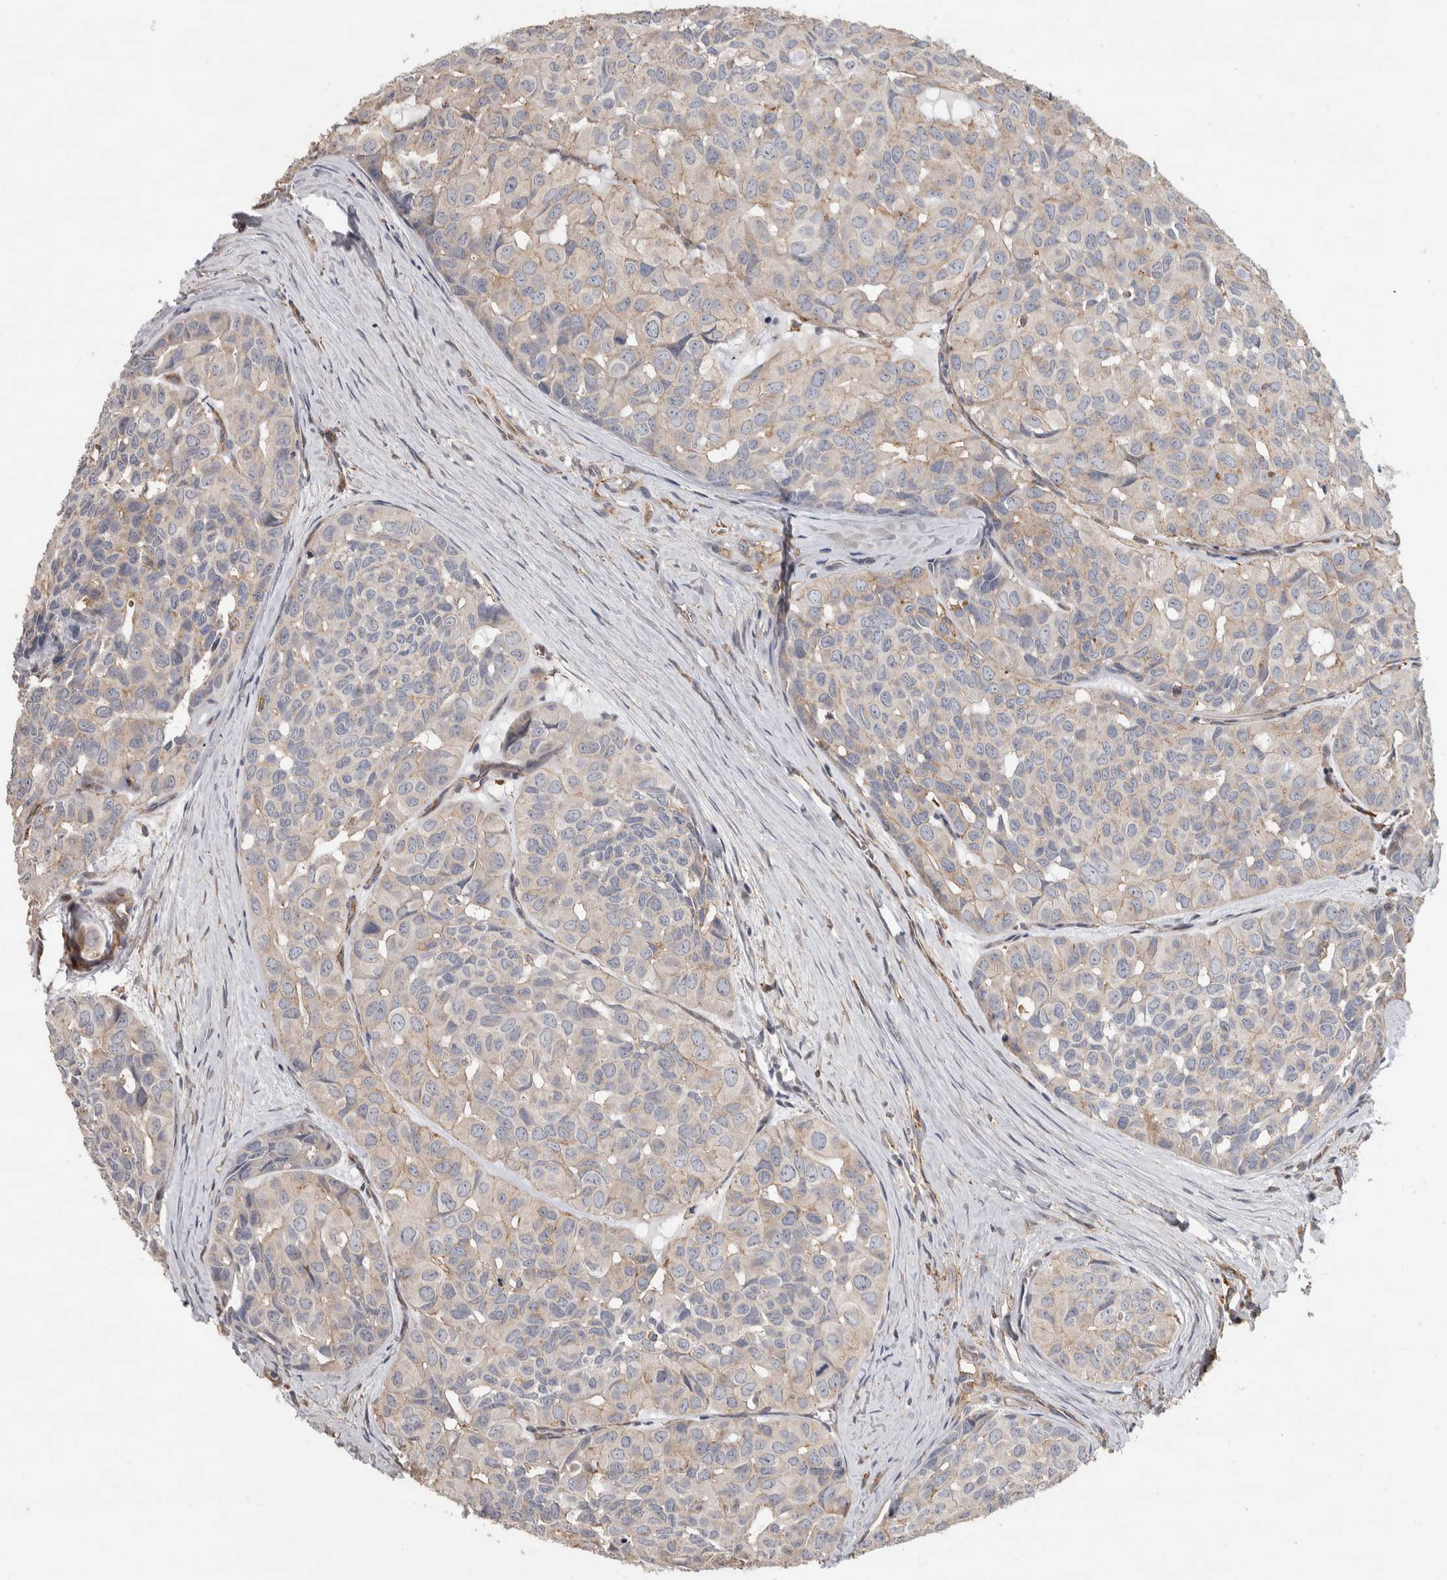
{"staining": {"intensity": "weak", "quantity": "25%-75%", "location": "cytoplasmic/membranous"}, "tissue": "head and neck cancer", "cell_type": "Tumor cells", "image_type": "cancer", "snomed": [{"axis": "morphology", "description": "Adenocarcinoma, NOS"}, {"axis": "topography", "description": "Salivary gland, NOS"}, {"axis": "topography", "description": "Head-Neck"}], "caption": "About 25%-75% of tumor cells in head and neck adenocarcinoma reveal weak cytoplasmic/membranous protein staining as visualized by brown immunohistochemical staining.", "gene": "GCNA", "patient": {"sex": "female", "age": 76}}